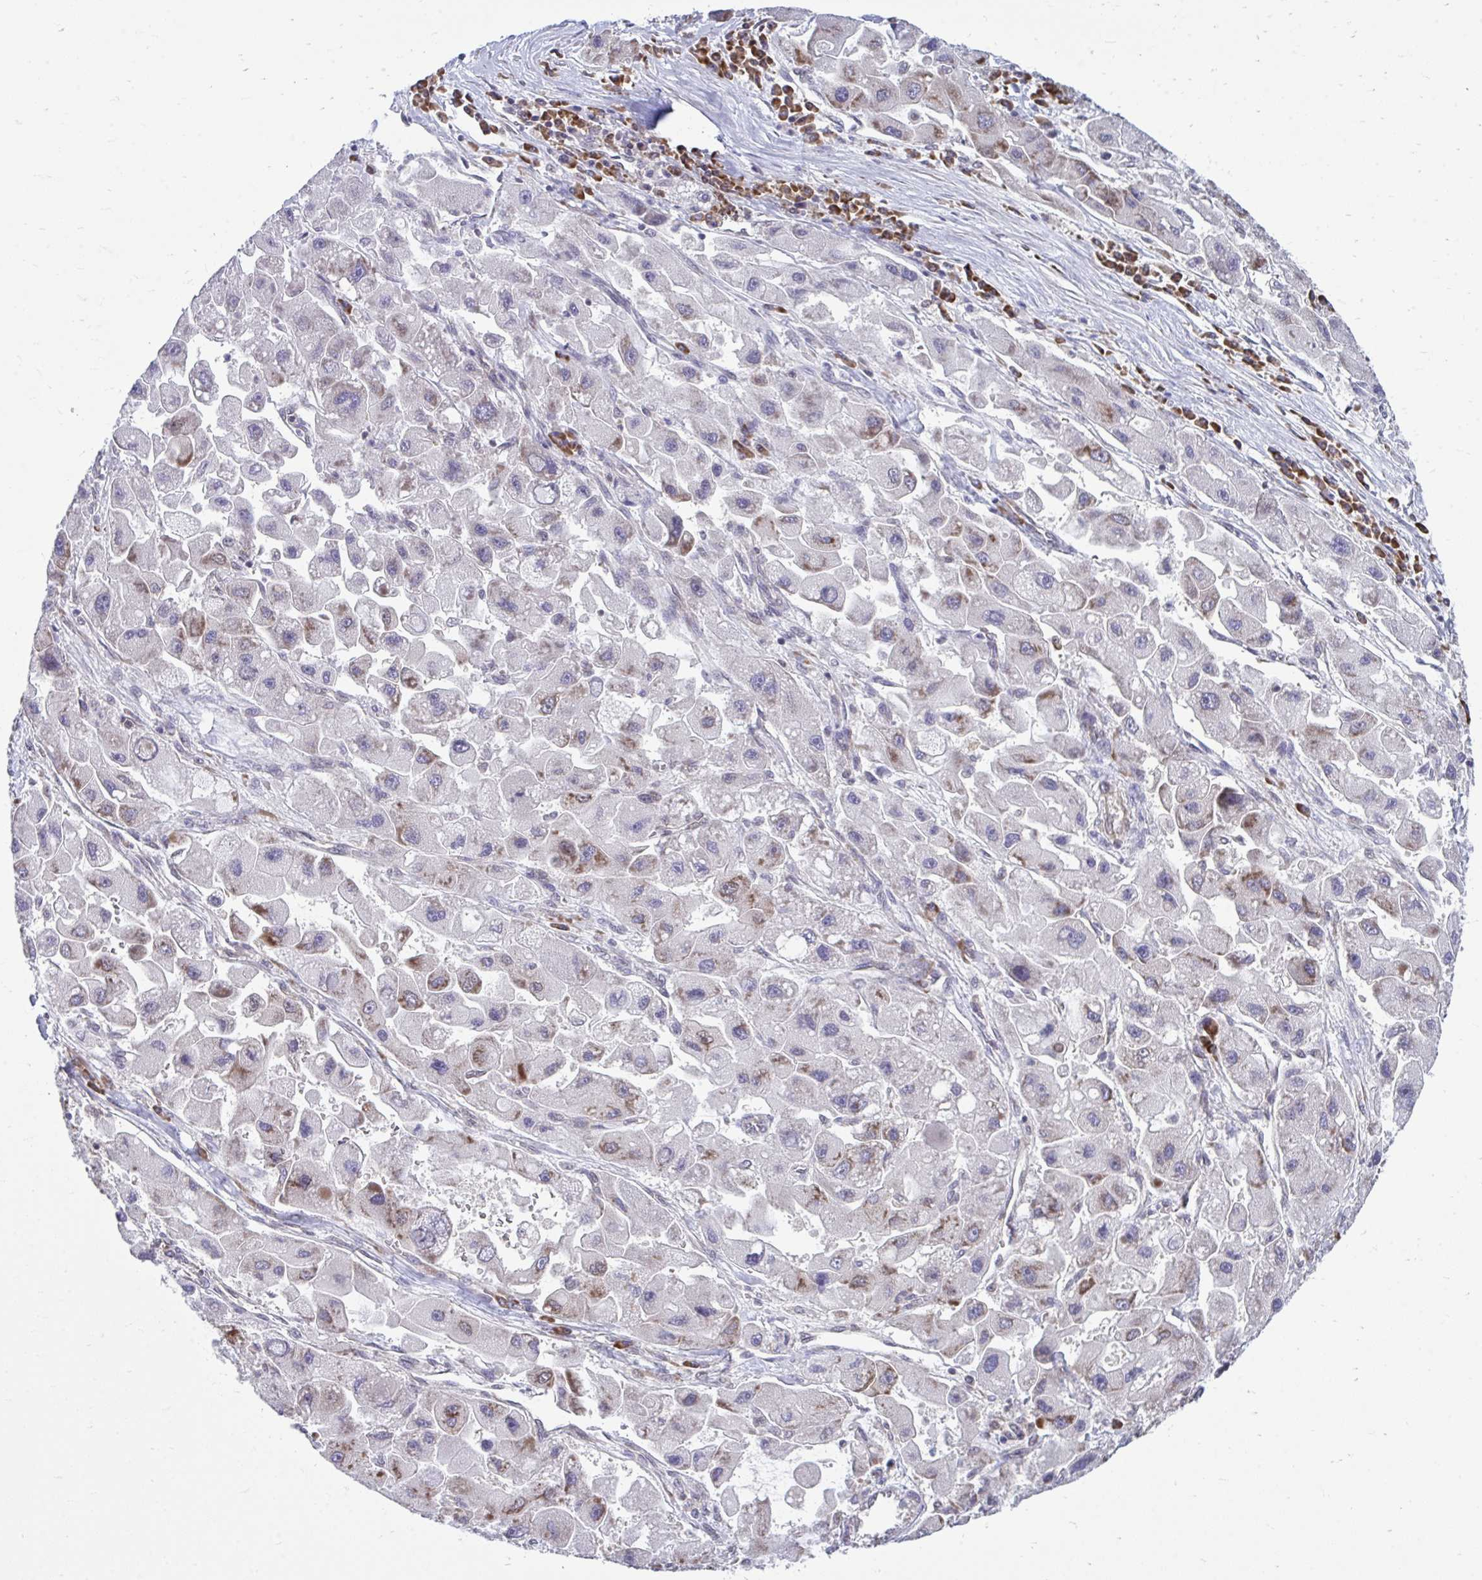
{"staining": {"intensity": "moderate", "quantity": "<25%", "location": "cytoplasmic/membranous"}, "tissue": "liver cancer", "cell_type": "Tumor cells", "image_type": "cancer", "snomed": [{"axis": "morphology", "description": "Carcinoma, Hepatocellular, NOS"}, {"axis": "topography", "description": "Liver"}], "caption": "Immunohistochemistry image of neoplastic tissue: human hepatocellular carcinoma (liver) stained using immunohistochemistry reveals low levels of moderate protein expression localized specifically in the cytoplasmic/membranous of tumor cells, appearing as a cytoplasmic/membranous brown color.", "gene": "SELENON", "patient": {"sex": "male", "age": 24}}